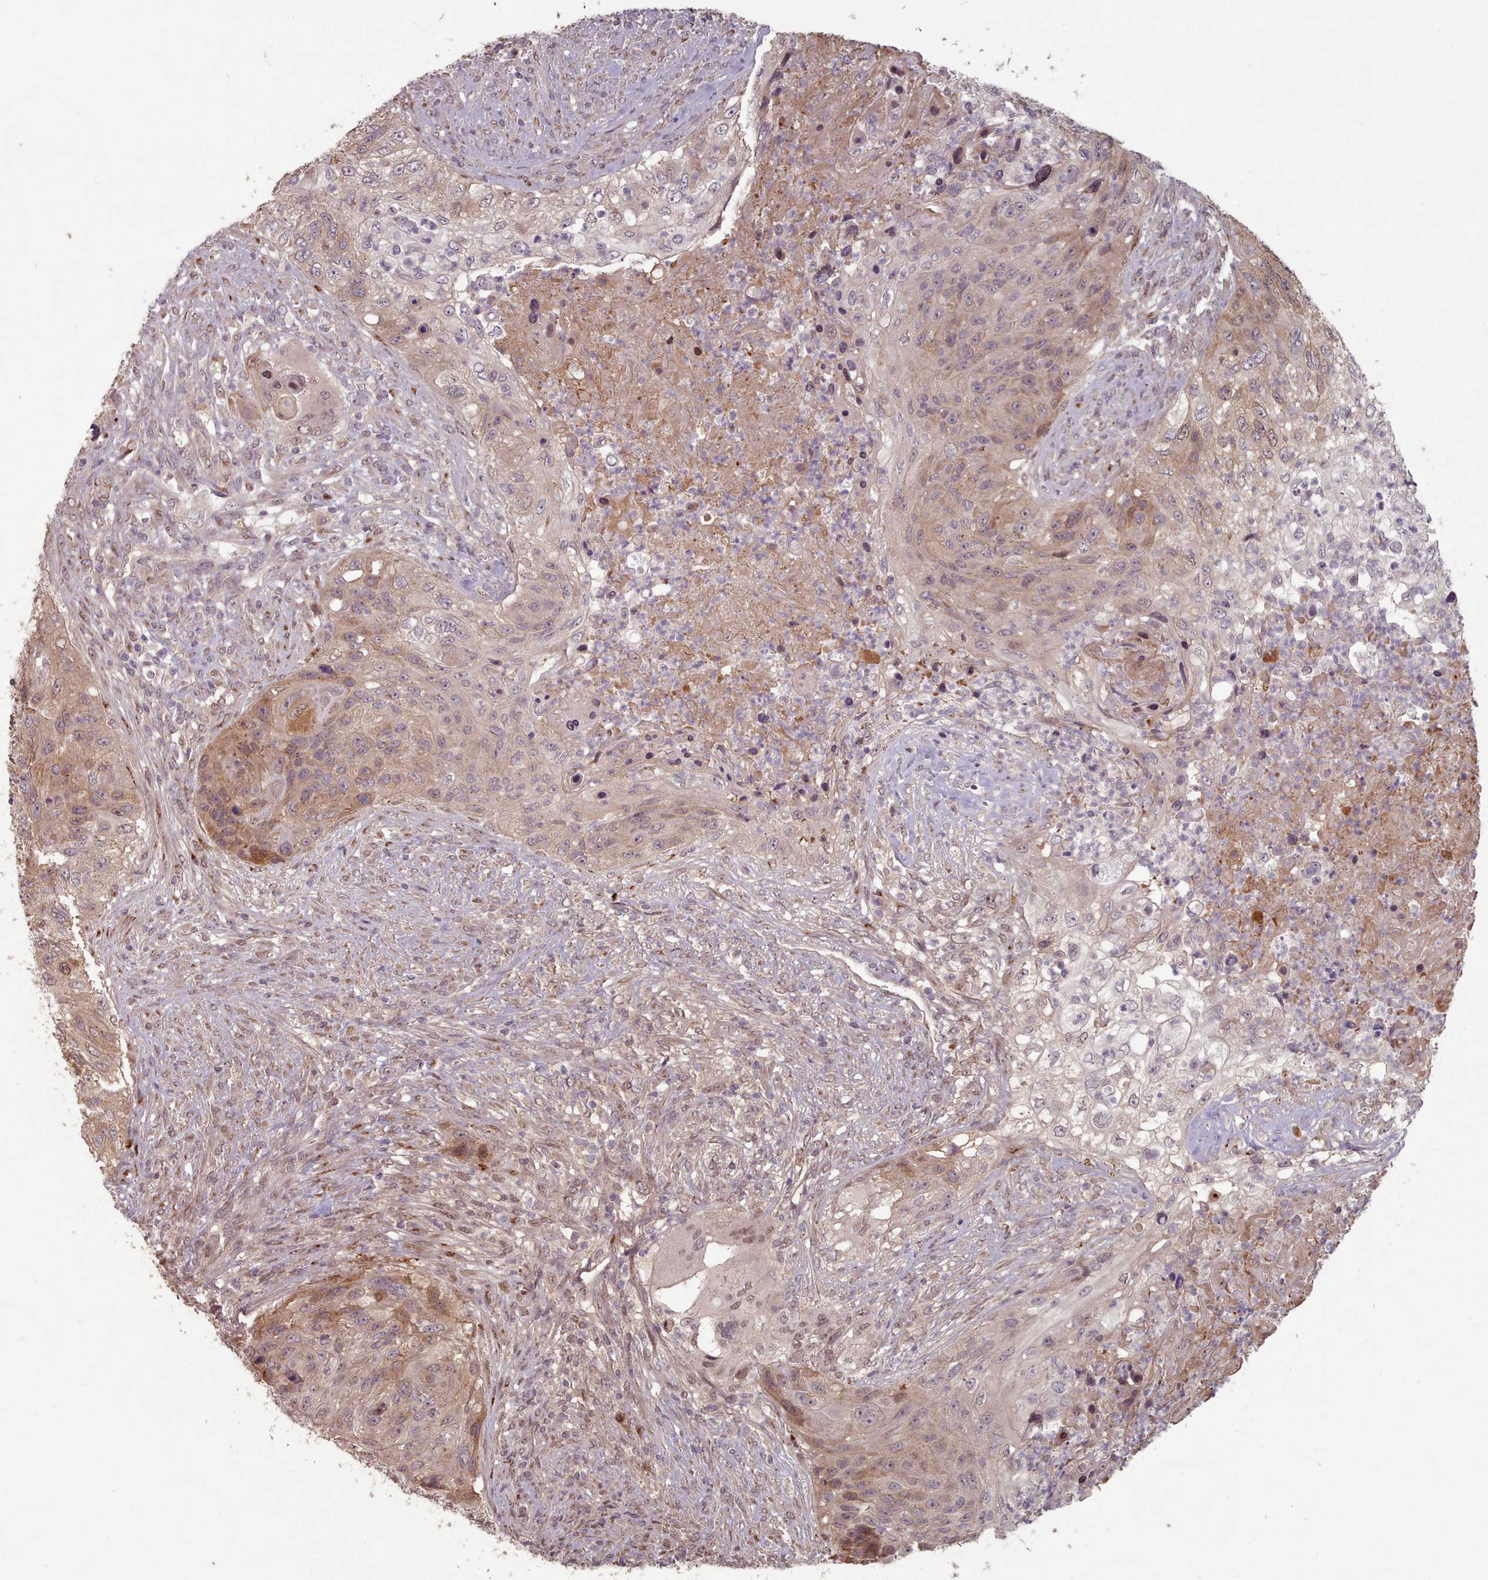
{"staining": {"intensity": "moderate", "quantity": "<25%", "location": "cytoplasmic/membranous"}, "tissue": "urothelial cancer", "cell_type": "Tumor cells", "image_type": "cancer", "snomed": [{"axis": "morphology", "description": "Urothelial carcinoma, High grade"}, {"axis": "topography", "description": "Urinary bladder"}], "caption": "Urothelial cancer stained with a brown dye displays moderate cytoplasmic/membranous positive expression in approximately <25% of tumor cells.", "gene": "ERCC6L", "patient": {"sex": "female", "age": 60}}